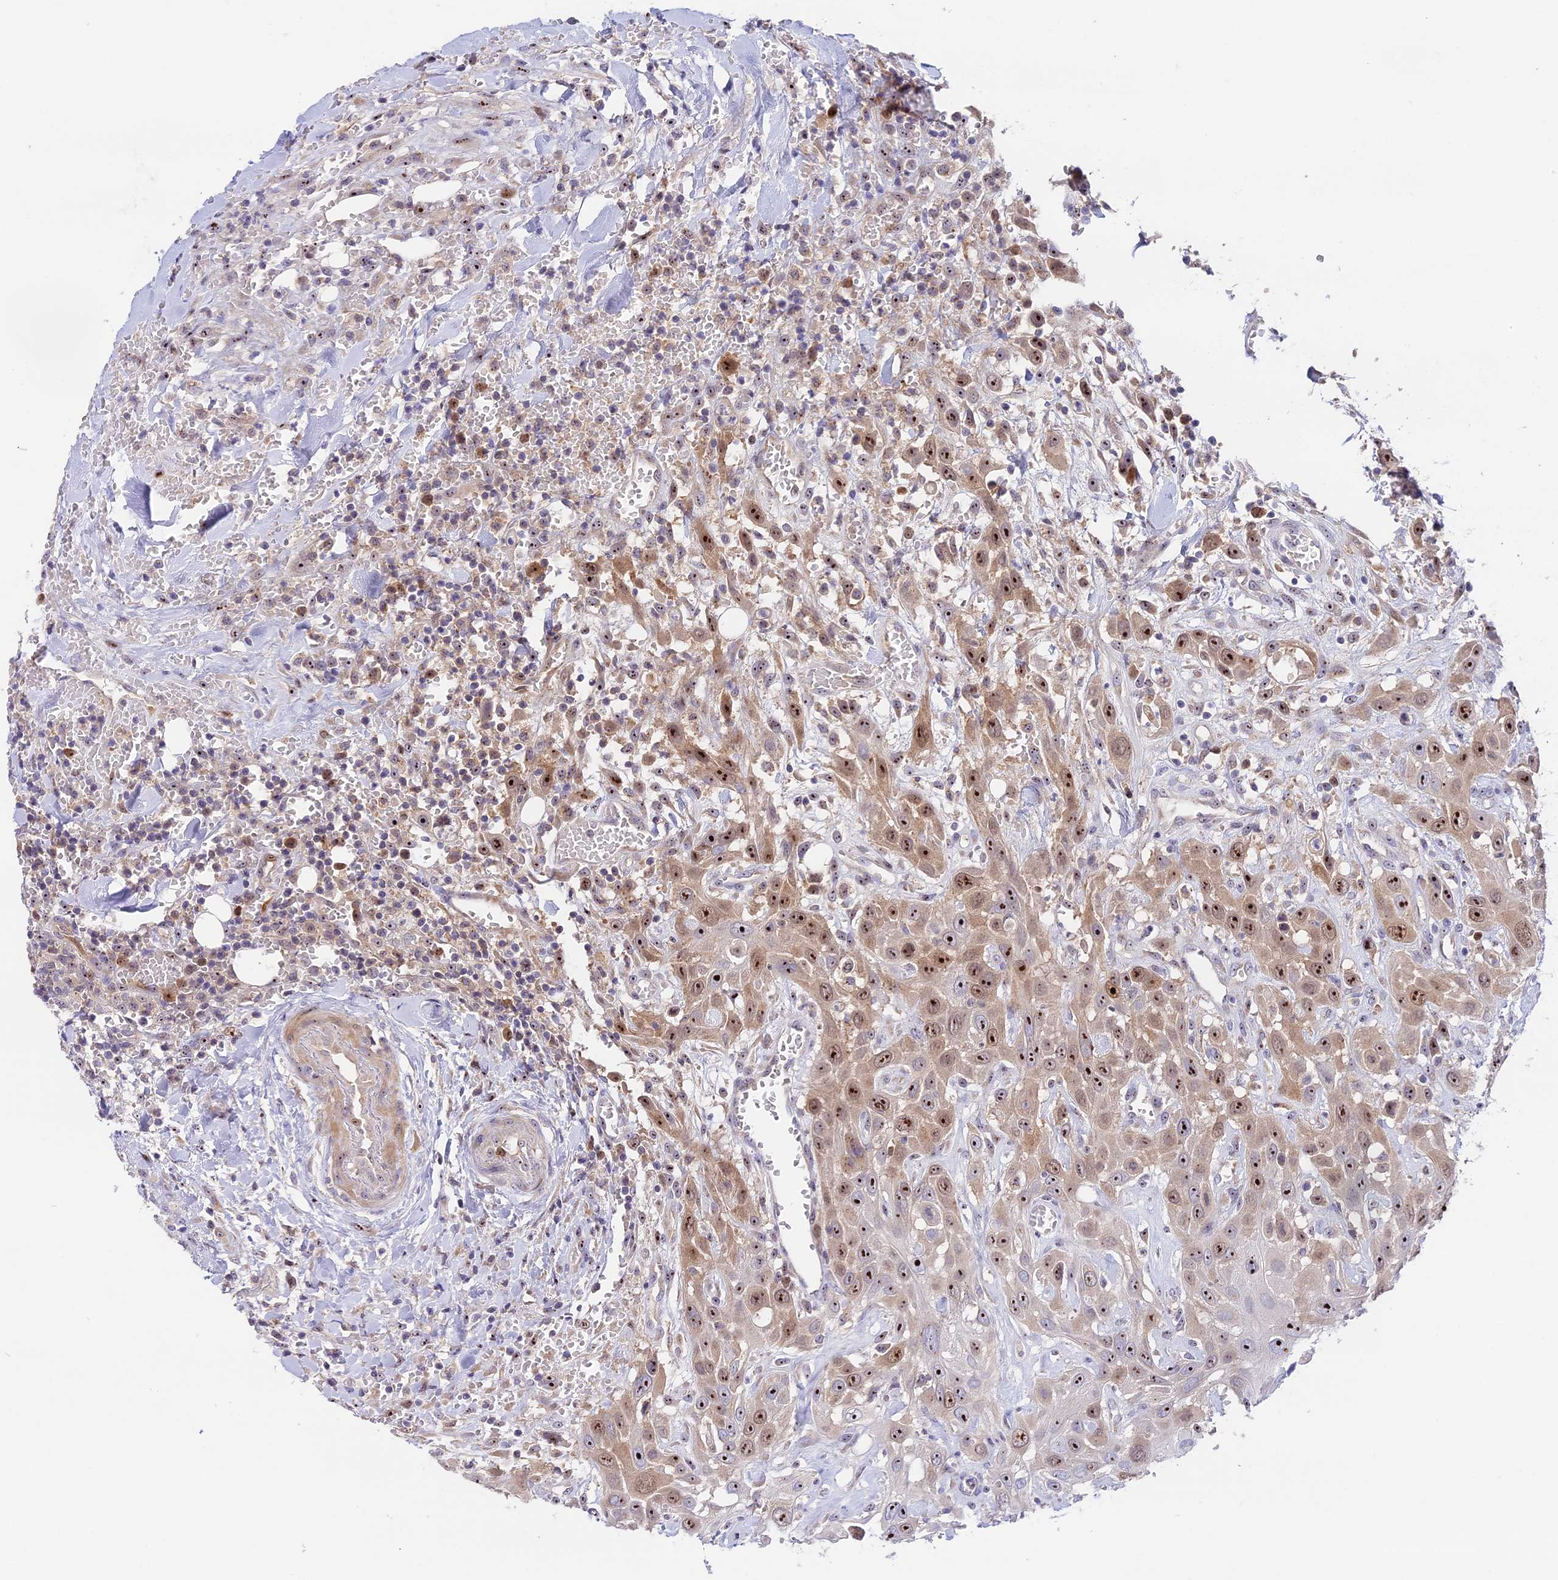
{"staining": {"intensity": "strong", "quantity": ">75%", "location": "nuclear"}, "tissue": "head and neck cancer", "cell_type": "Tumor cells", "image_type": "cancer", "snomed": [{"axis": "morphology", "description": "Squamous cell carcinoma, NOS"}, {"axis": "topography", "description": "Head-Neck"}], "caption": "High-power microscopy captured an immunohistochemistry (IHC) histopathology image of head and neck cancer (squamous cell carcinoma), revealing strong nuclear expression in about >75% of tumor cells. The staining was performed using DAB, with brown indicating positive protein expression. Nuclei are stained blue with hematoxylin.", "gene": "RAD51", "patient": {"sex": "male", "age": 81}}